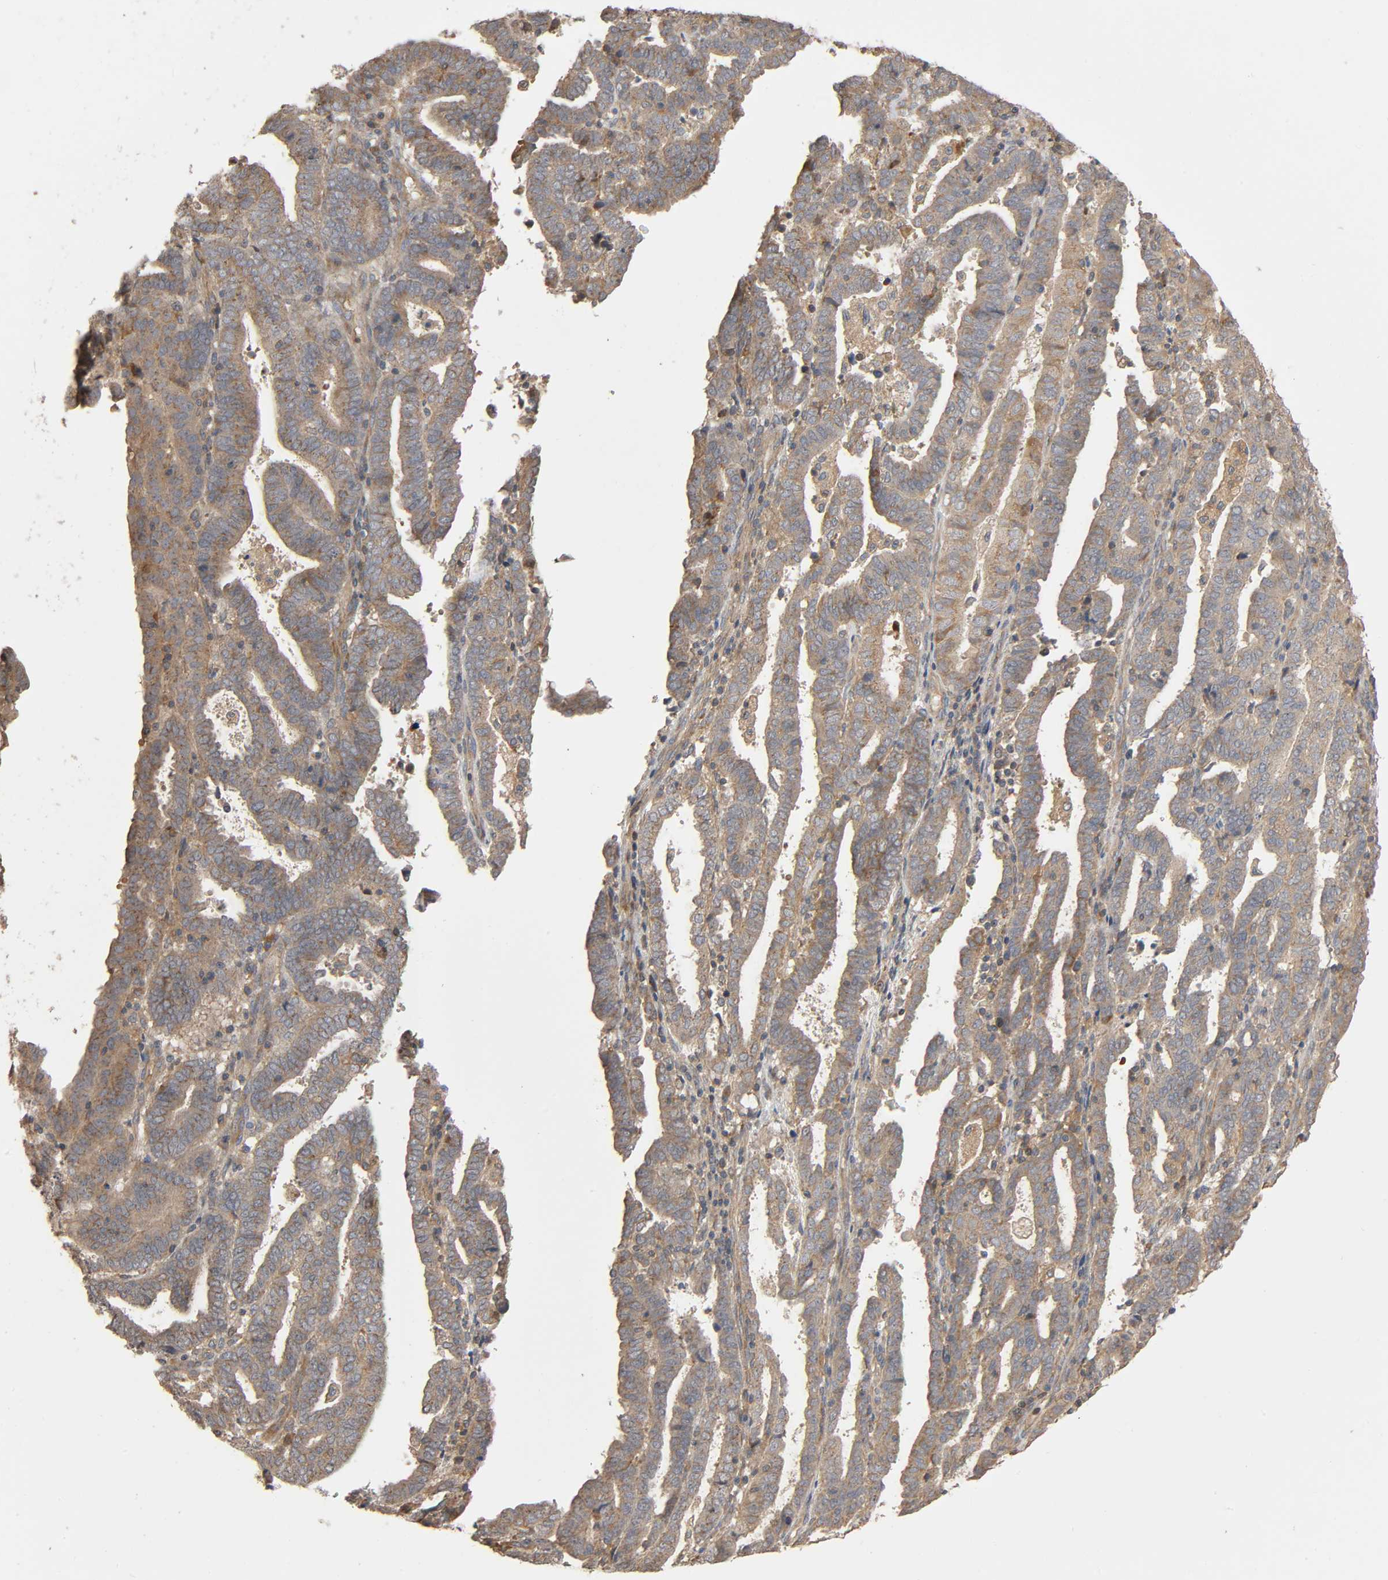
{"staining": {"intensity": "moderate", "quantity": "25%-75%", "location": "cytoplasmic/membranous"}, "tissue": "endometrial cancer", "cell_type": "Tumor cells", "image_type": "cancer", "snomed": [{"axis": "morphology", "description": "Adenocarcinoma, NOS"}, {"axis": "topography", "description": "Uterus"}], "caption": "The photomicrograph exhibits a brown stain indicating the presence of a protein in the cytoplasmic/membranous of tumor cells in endometrial adenocarcinoma. The staining was performed using DAB to visualize the protein expression in brown, while the nuclei were stained in blue with hematoxylin (Magnification: 20x).", "gene": "SGSM1", "patient": {"sex": "female", "age": 83}}